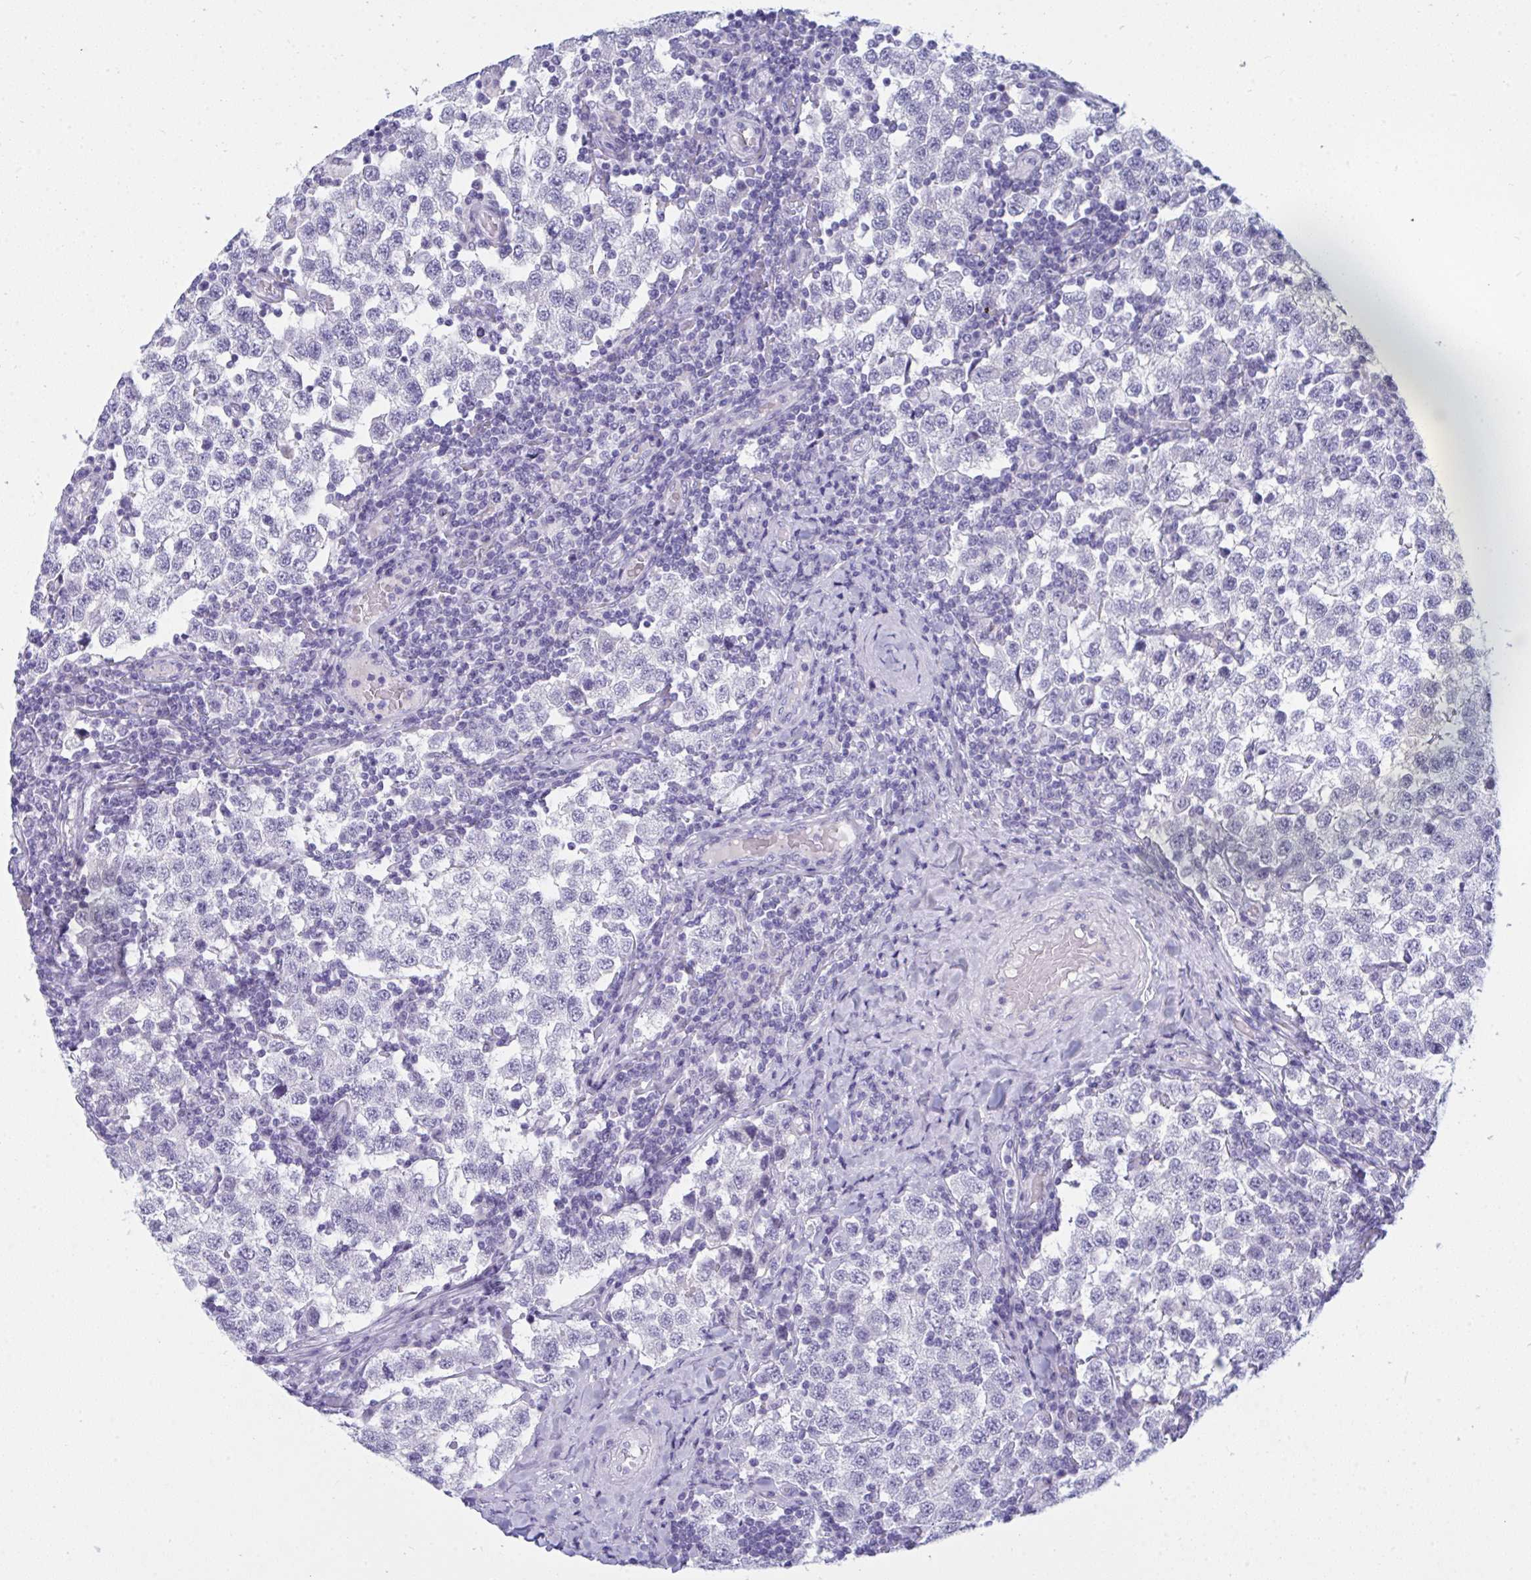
{"staining": {"intensity": "negative", "quantity": "none", "location": "none"}, "tissue": "testis cancer", "cell_type": "Tumor cells", "image_type": "cancer", "snomed": [{"axis": "morphology", "description": "Seminoma, NOS"}, {"axis": "topography", "description": "Testis"}], "caption": "Human seminoma (testis) stained for a protein using IHC displays no positivity in tumor cells.", "gene": "PRDM9", "patient": {"sex": "male", "age": 34}}